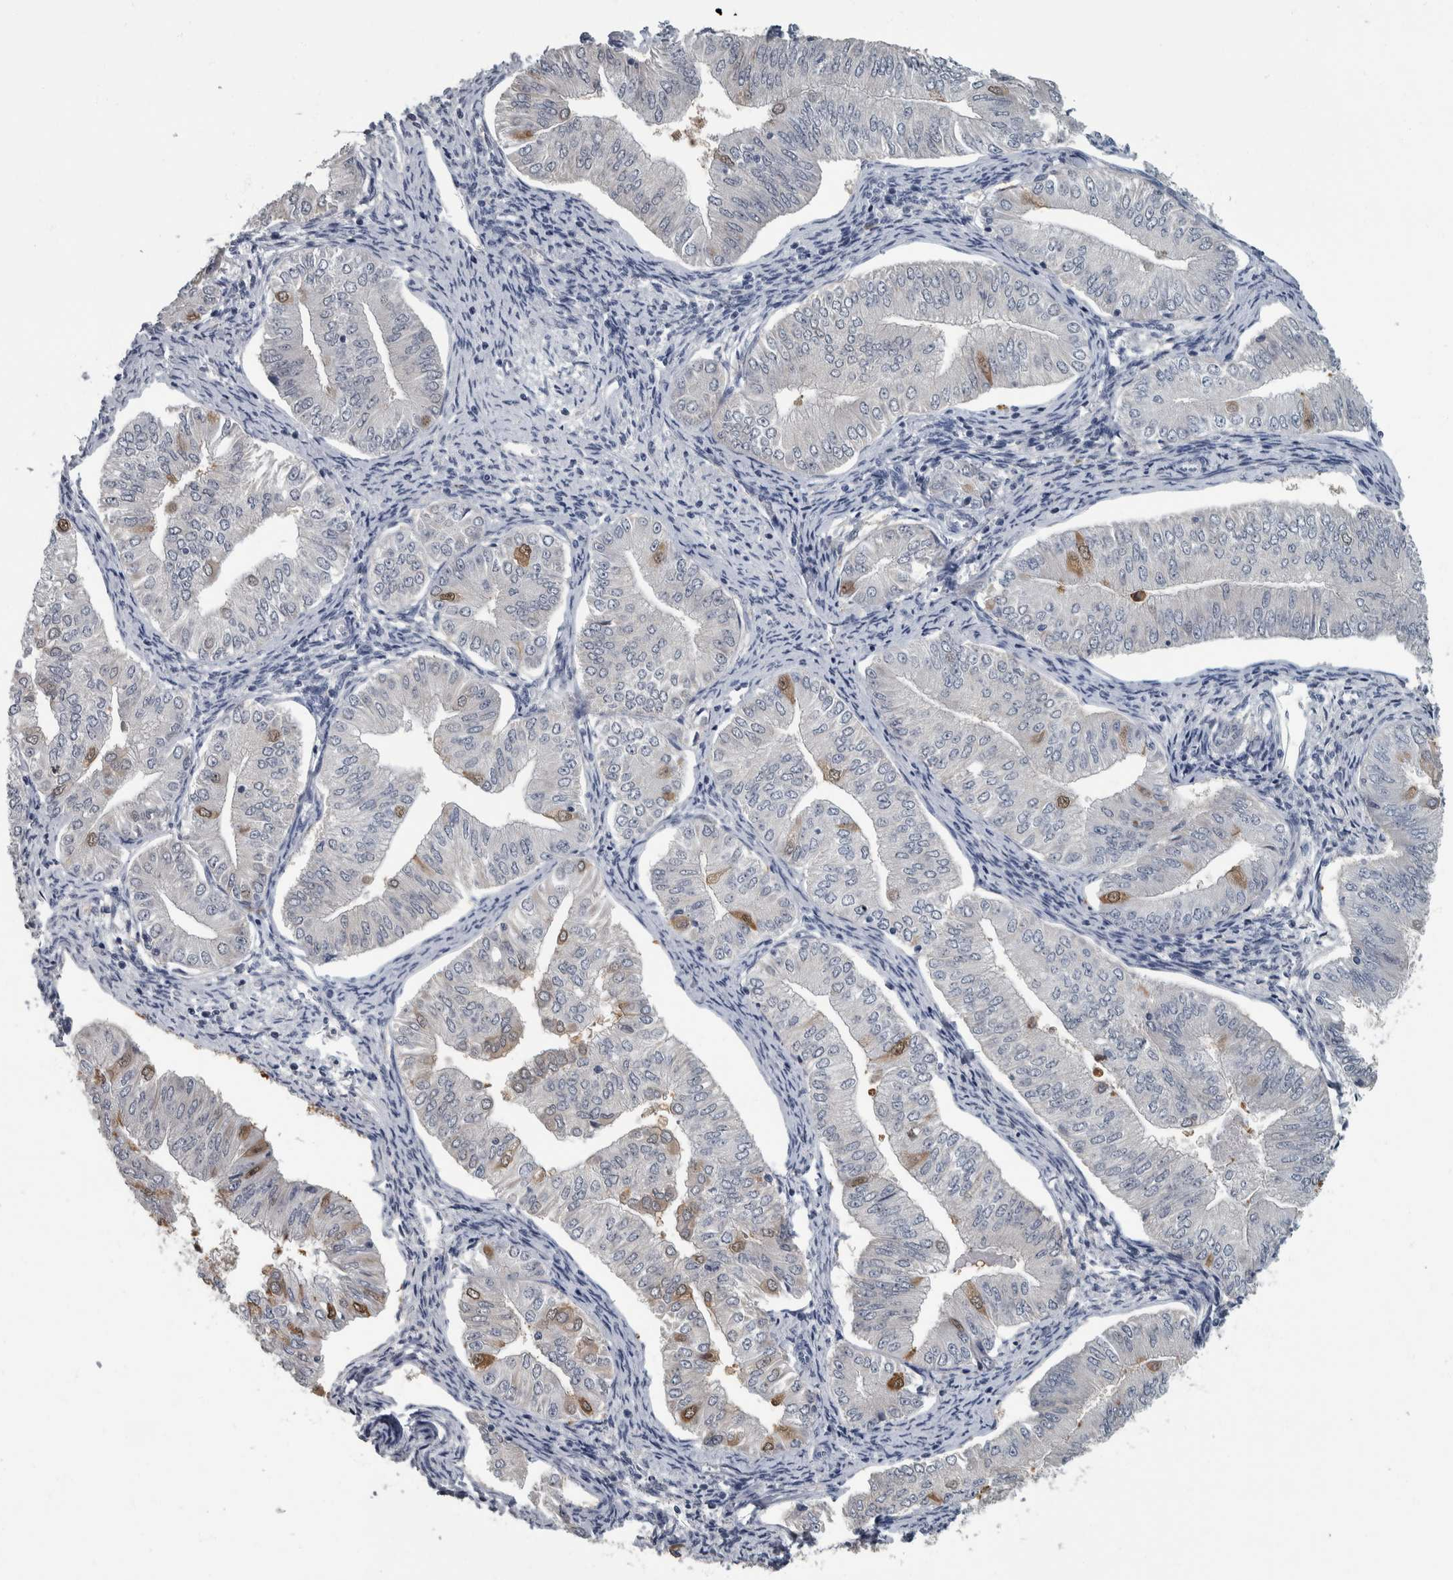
{"staining": {"intensity": "moderate", "quantity": "<25%", "location": "nuclear"}, "tissue": "endometrial cancer", "cell_type": "Tumor cells", "image_type": "cancer", "snomed": [{"axis": "morphology", "description": "Normal tissue, NOS"}, {"axis": "morphology", "description": "Adenocarcinoma, NOS"}, {"axis": "topography", "description": "Endometrium"}], "caption": "Immunohistochemical staining of human endometrial adenocarcinoma shows low levels of moderate nuclear positivity in approximately <25% of tumor cells. Using DAB (brown) and hematoxylin (blue) stains, captured at high magnification using brightfield microscopy.", "gene": "CAVIN4", "patient": {"sex": "female", "age": 53}}